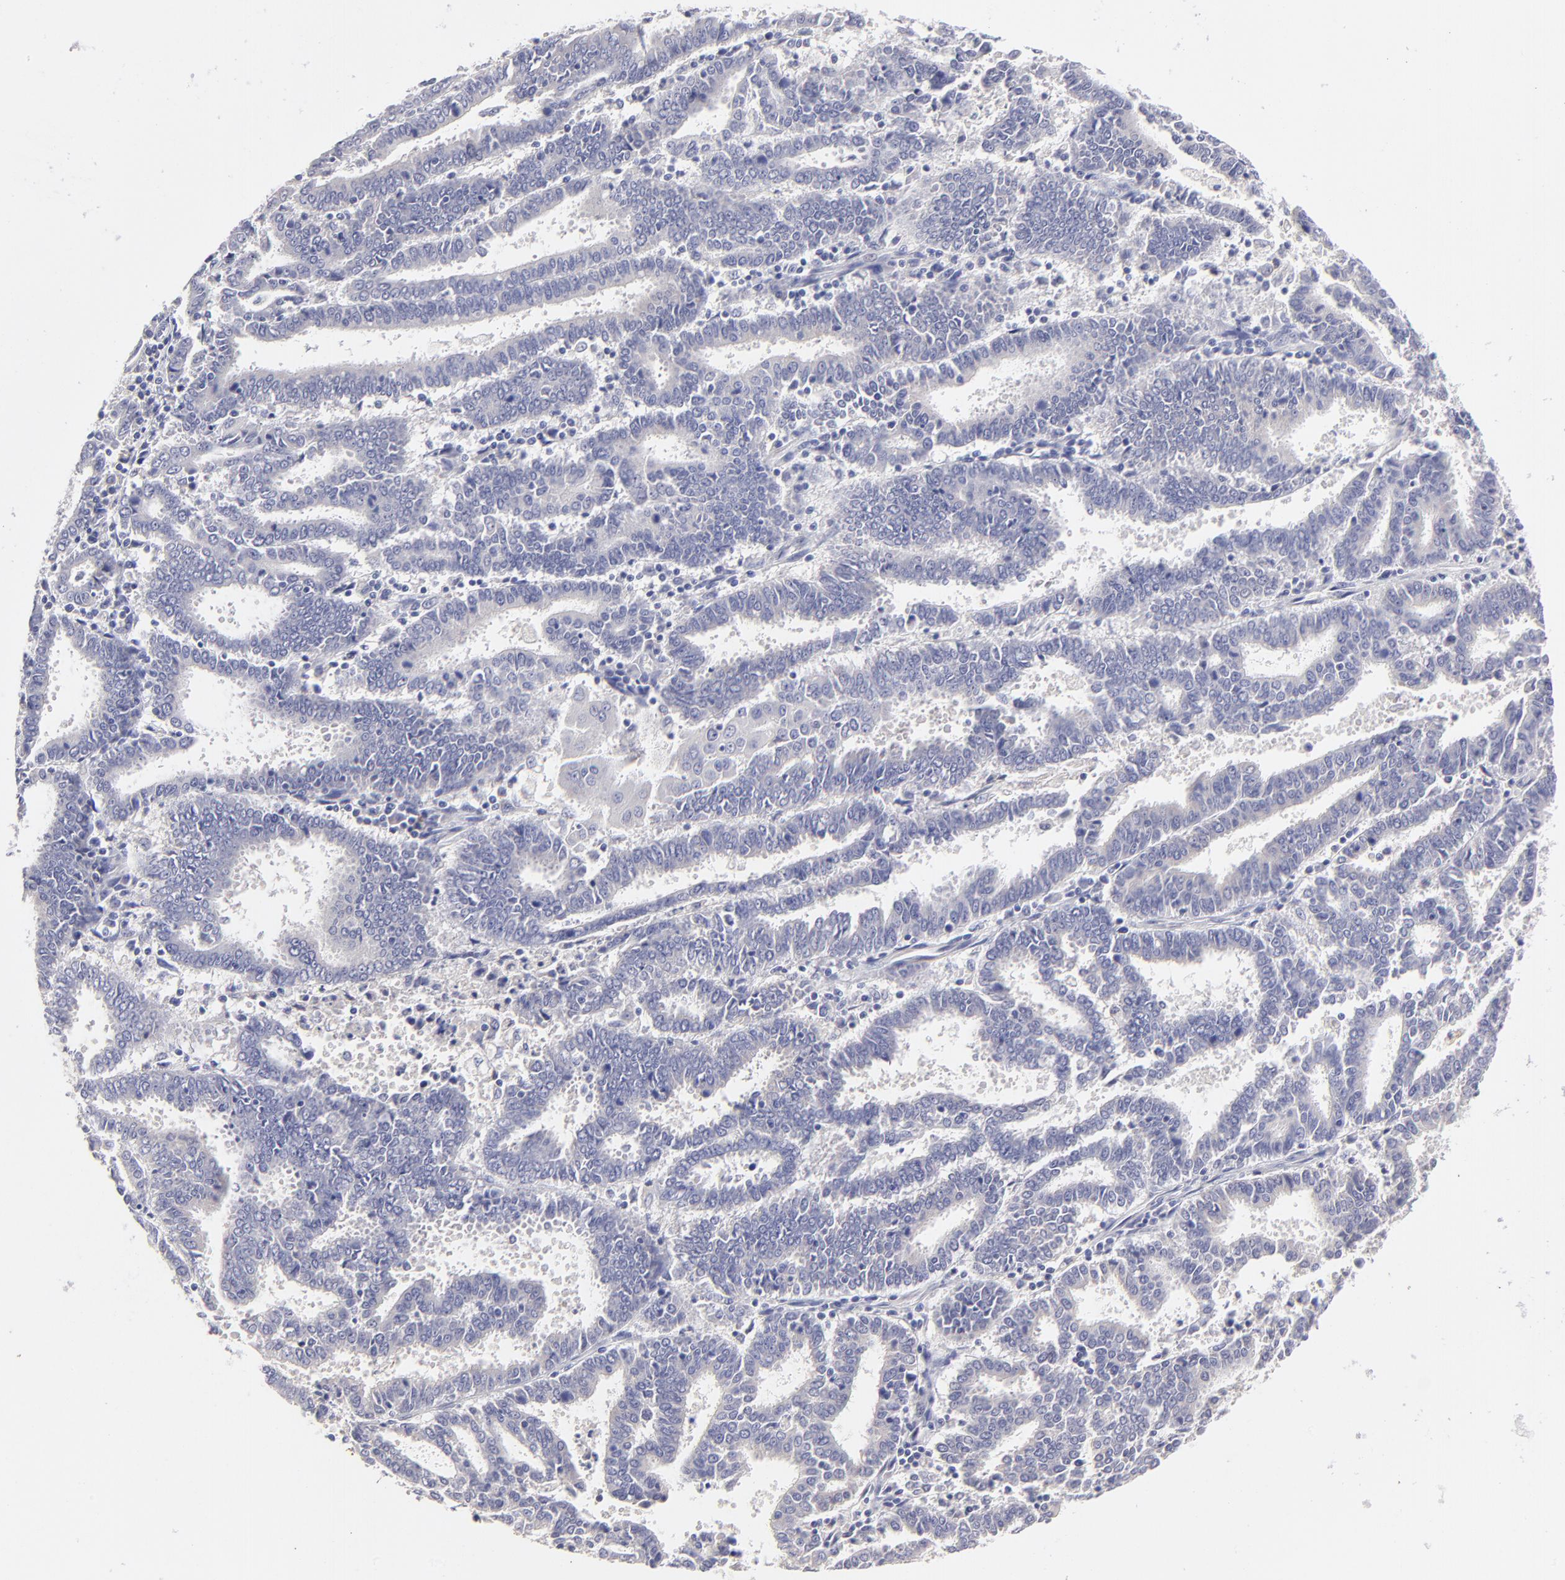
{"staining": {"intensity": "negative", "quantity": "none", "location": "none"}, "tissue": "endometrial cancer", "cell_type": "Tumor cells", "image_type": "cancer", "snomed": [{"axis": "morphology", "description": "Adenocarcinoma, NOS"}, {"axis": "topography", "description": "Uterus"}], "caption": "There is no significant expression in tumor cells of endometrial cancer (adenocarcinoma). Brightfield microscopy of immunohistochemistry (IHC) stained with DAB (3,3'-diaminobenzidine) (brown) and hematoxylin (blue), captured at high magnification.", "gene": "BTG2", "patient": {"sex": "female", "age": 83}}